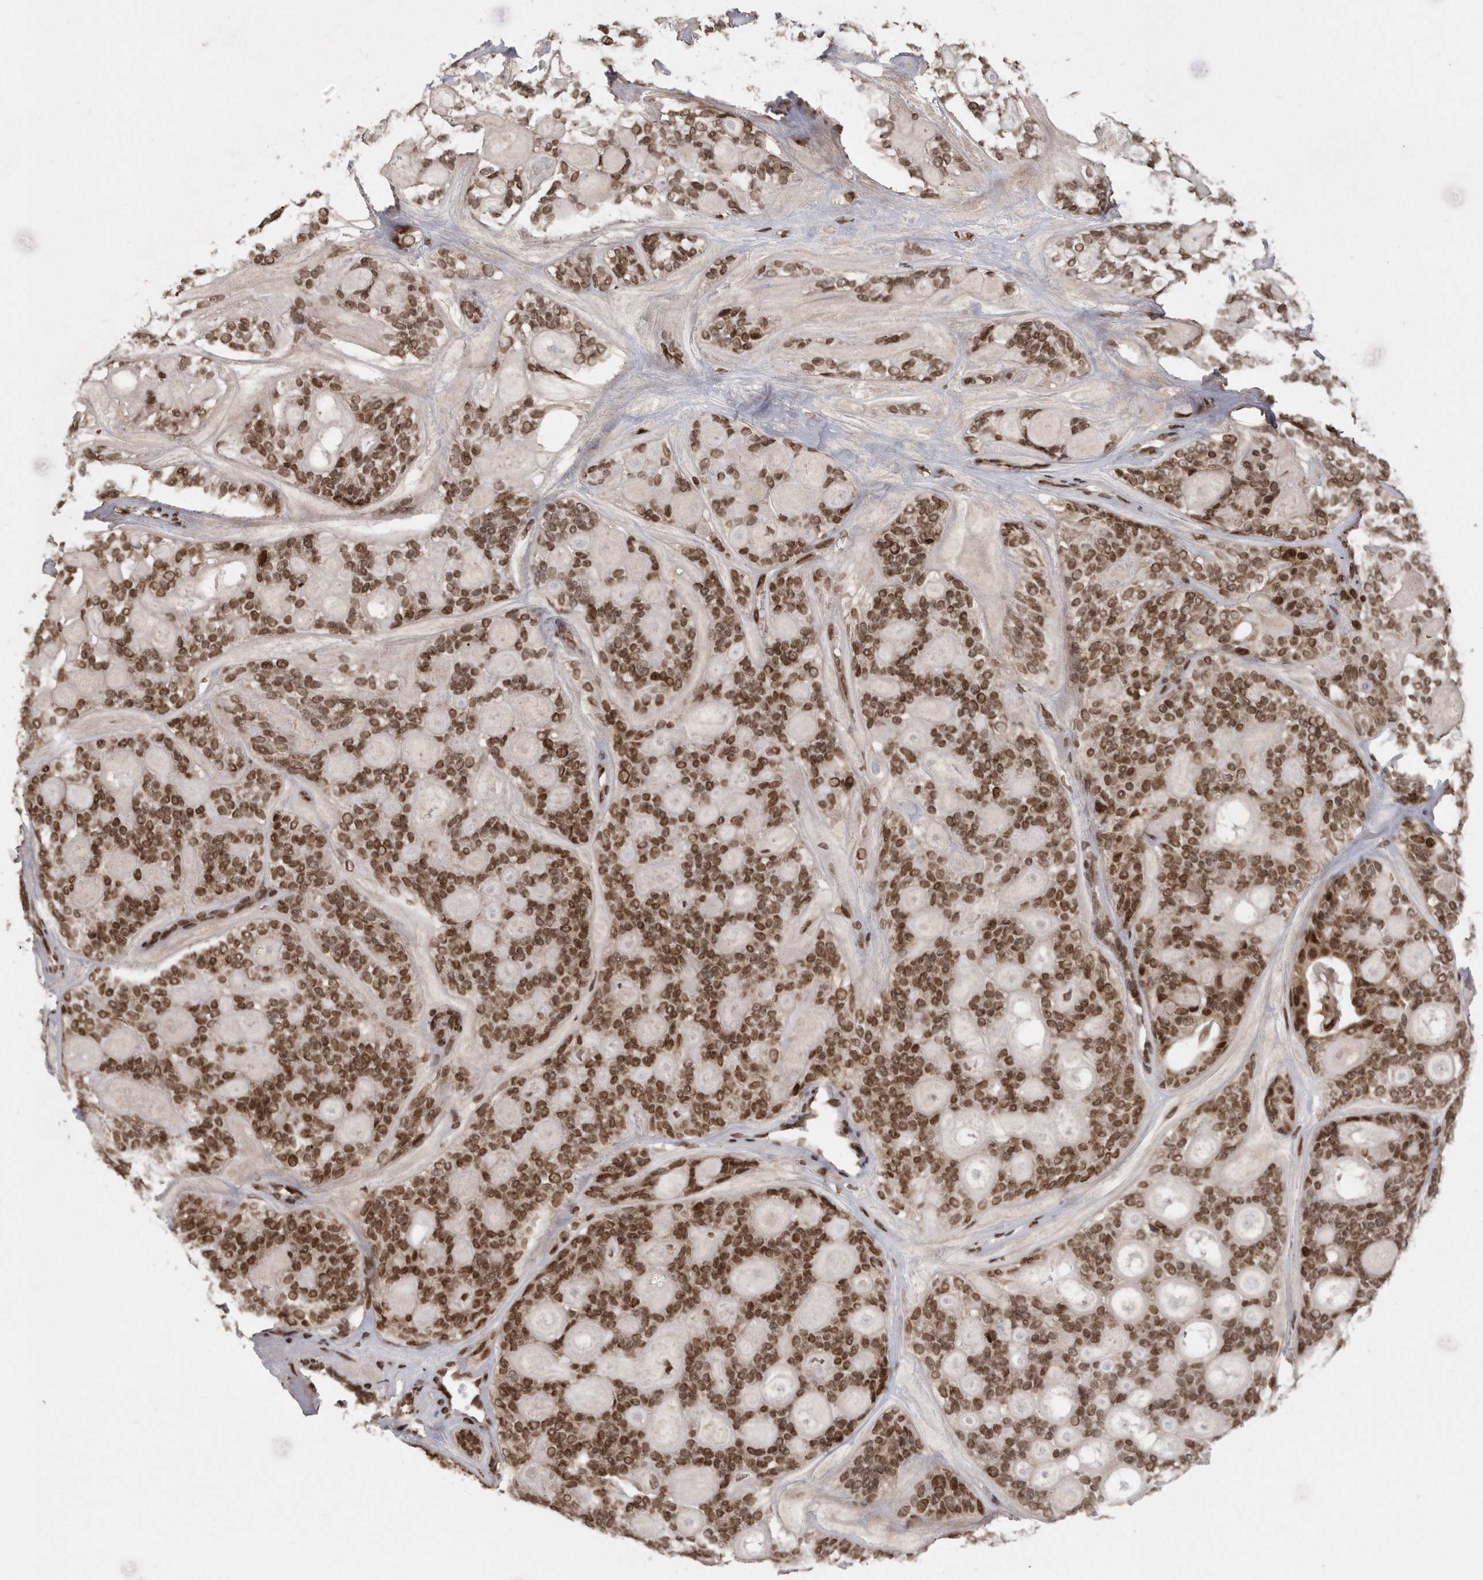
{"staining": {"intensity": "moderate", "quantity": ">75%", "location": "nuclear"}, "tissue": "head and neck cancer", "cell_type": "Tumor cells", "image_type": "cancer", "snomed": [{"axis": "morphology", "description": "Adenocarcinoma, NOS"}, {"axis": "topography", "description": "Head-Neck"}], "caption": "This is an image of immunohistochemistry staining of head and neck cancer, which shows moderate expression in the nuclear of tumor cells.", "gene": "TDRD3", "patient": {"sex": "male", "age": 66}}